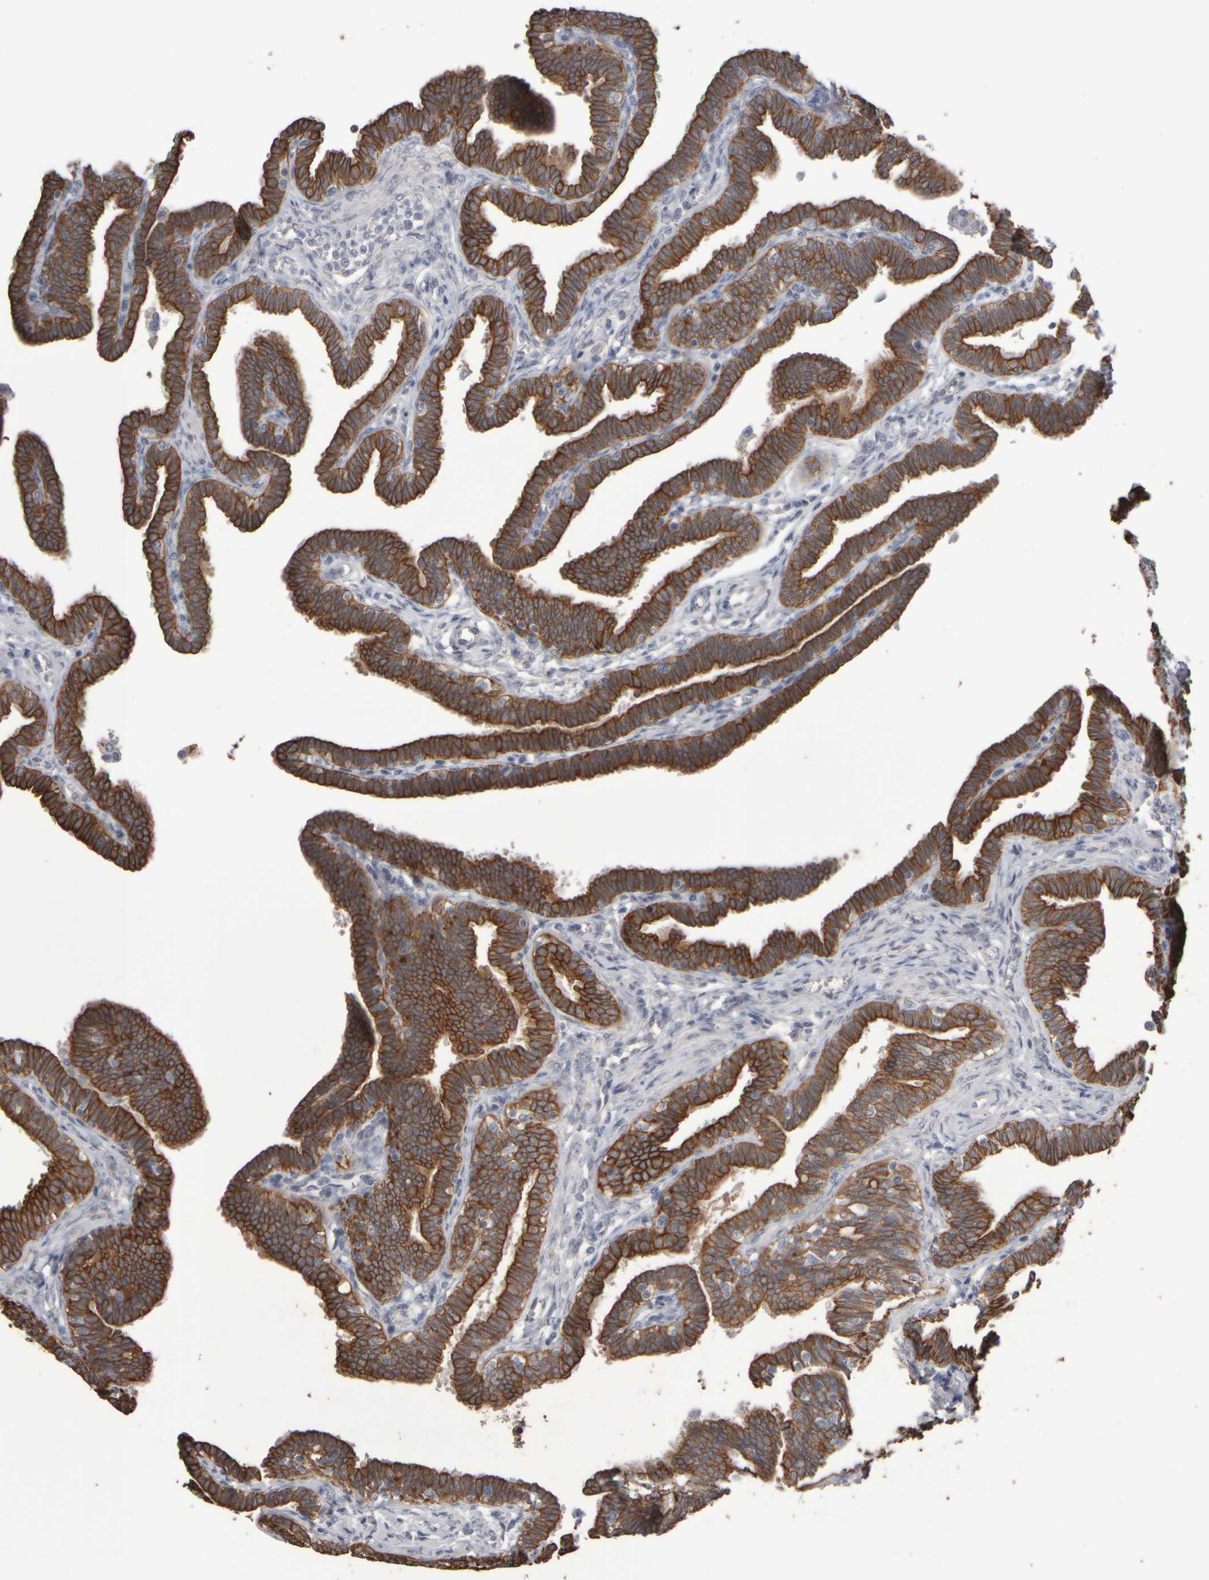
{"staining": {"intensity": "strong", "quantity": ">75%", "location": "cytoplasmic/membranous"}, "tissue": "fallopian tube", "cell_type": "Glandular cells", "image_type": "normal", "snomed": [{"axis": "morphology", "description": "Normal tissue, NOS"}, {"axis": "topography", "description": "Fallopian tube"}, {"axis": "topography", "description": "Ovary"}], "caption": "This is an image of IHC staining of unremarkable fallopian tube, which shows strong positivity in the cytoplasmic/membranous of glandular cells.", "gene": "EPHX2", "patient": {"sex": "female", "age": 23}}